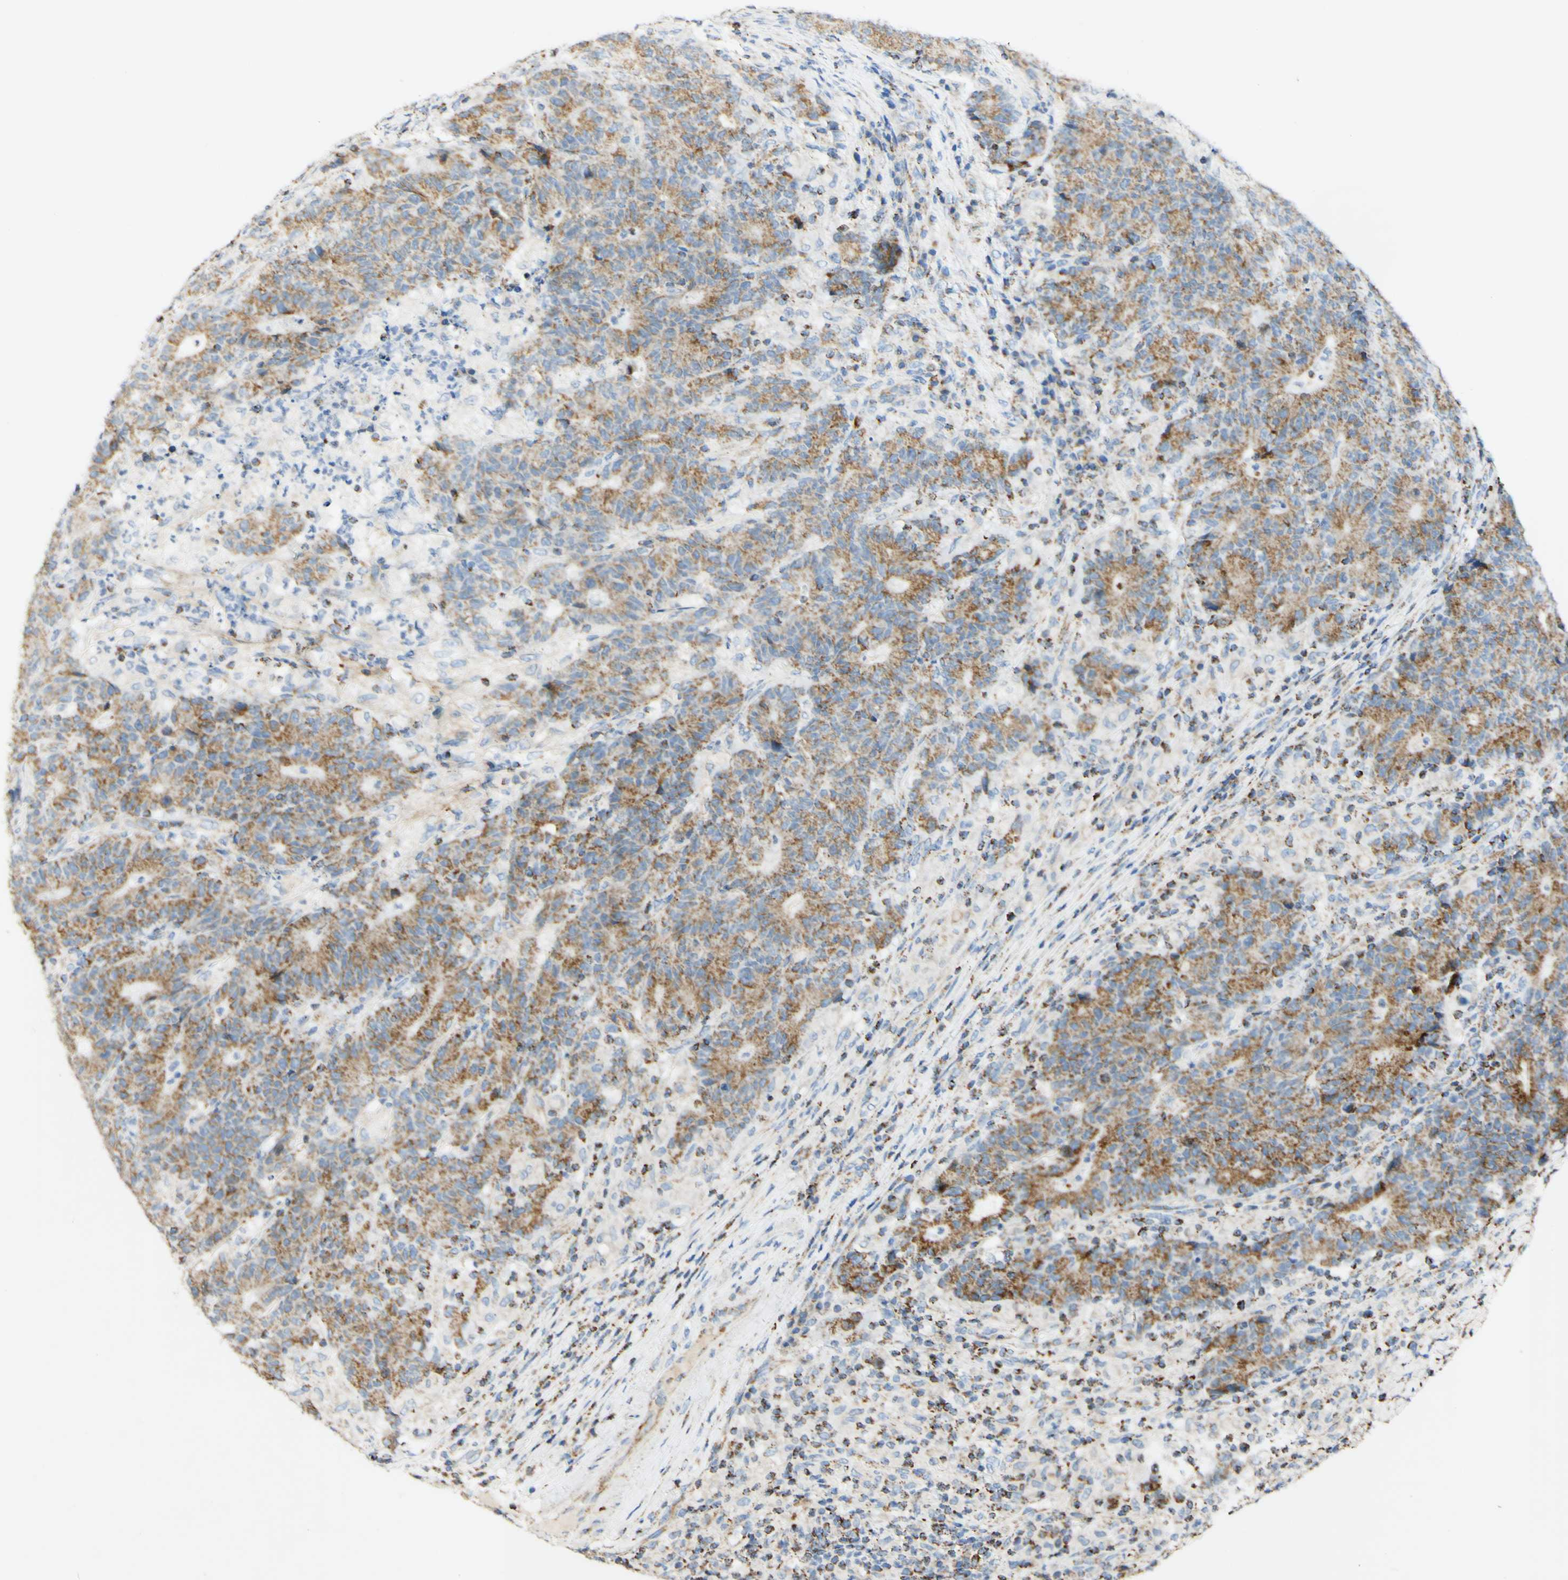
{"staining": {"intensity": "moderate", "quantity": ">75%", "location": "cytoplasmic/membranous"}, "tissue": "colorectal cancer", "cell_type": "Tumor cells", "image_type": "cancer", "snomed": [{"axis": "morphology", "description": "Normal tissue, NOS"}, {"axis": "morphology", "description": "Adenocarcinoma, NOS"}, {"axis": "topography", "description": "Colon"}], "caption": "IHC histopathology image of human colorectal adenocarcinoma stained for a protein (brown), which demonstrates medium levels of moderate cytoplasmic/membranous positivity in about >75% of tumor cells.", "gene": "OXCT1", "patient": {"sex": "female", "age": 75}}